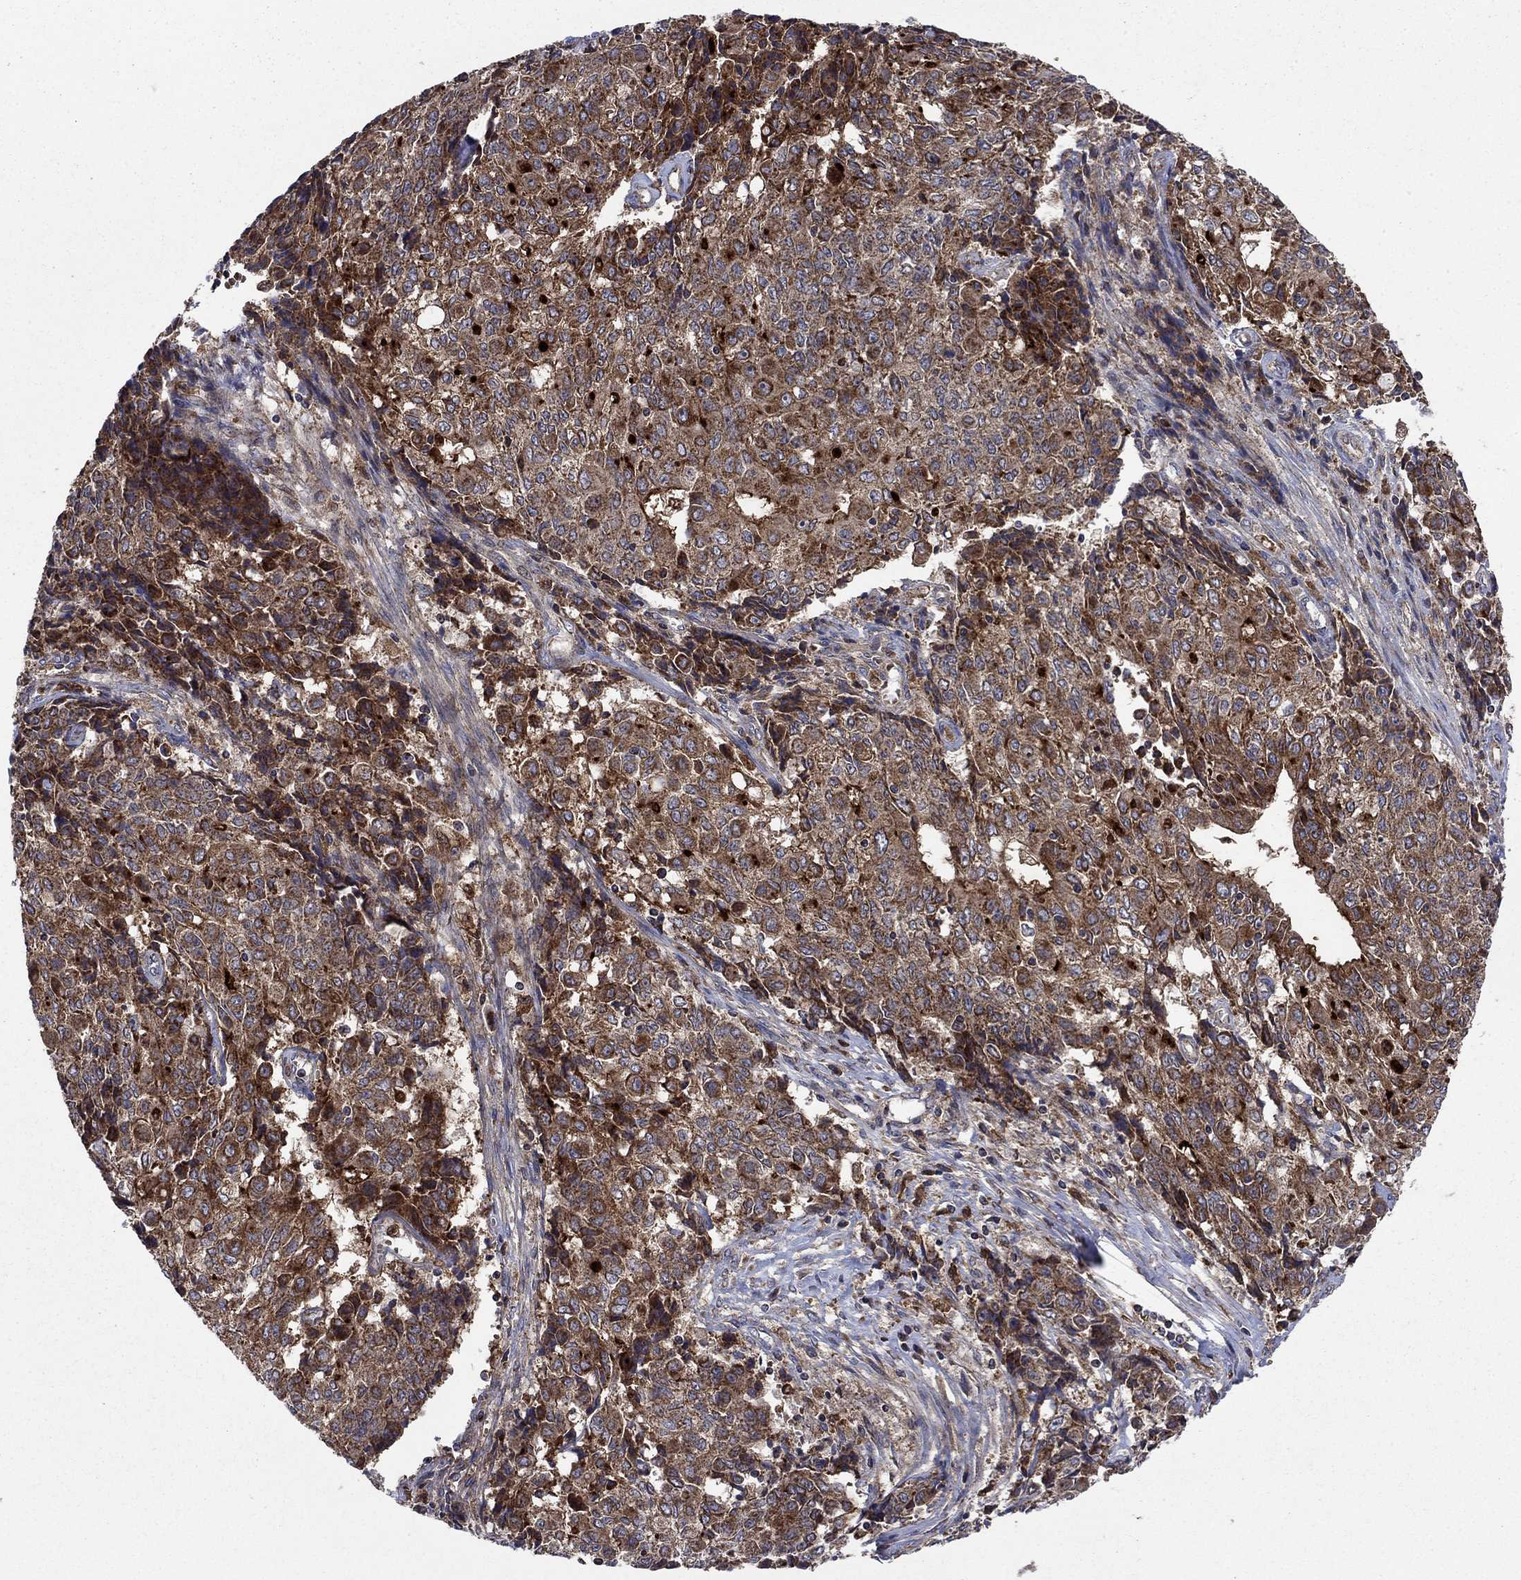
{"staining": {"intensity": "strong", "quantity": "25%-75%", "location": "cytoplasmic/membranous"}, "tissue": "ovarian cancer", "cell_type": "Tumor cells", "image_type": "cancer", "snomed": [{"axis": "morphology", "description": "Carcinoma, endometroid"}, {"axis": "topography", "description": "Ovary"}], "caption": "Ovarian cancer stained with immunohistochemistry displays strong cytoplasmic/membranous positivity in approximately 25%-75% of tumor cells. Ihc stains the protein in brown and the nuclei are stained blue.", "gene": "RNF19B", "patient": {"sex": "female", "age": 42}}